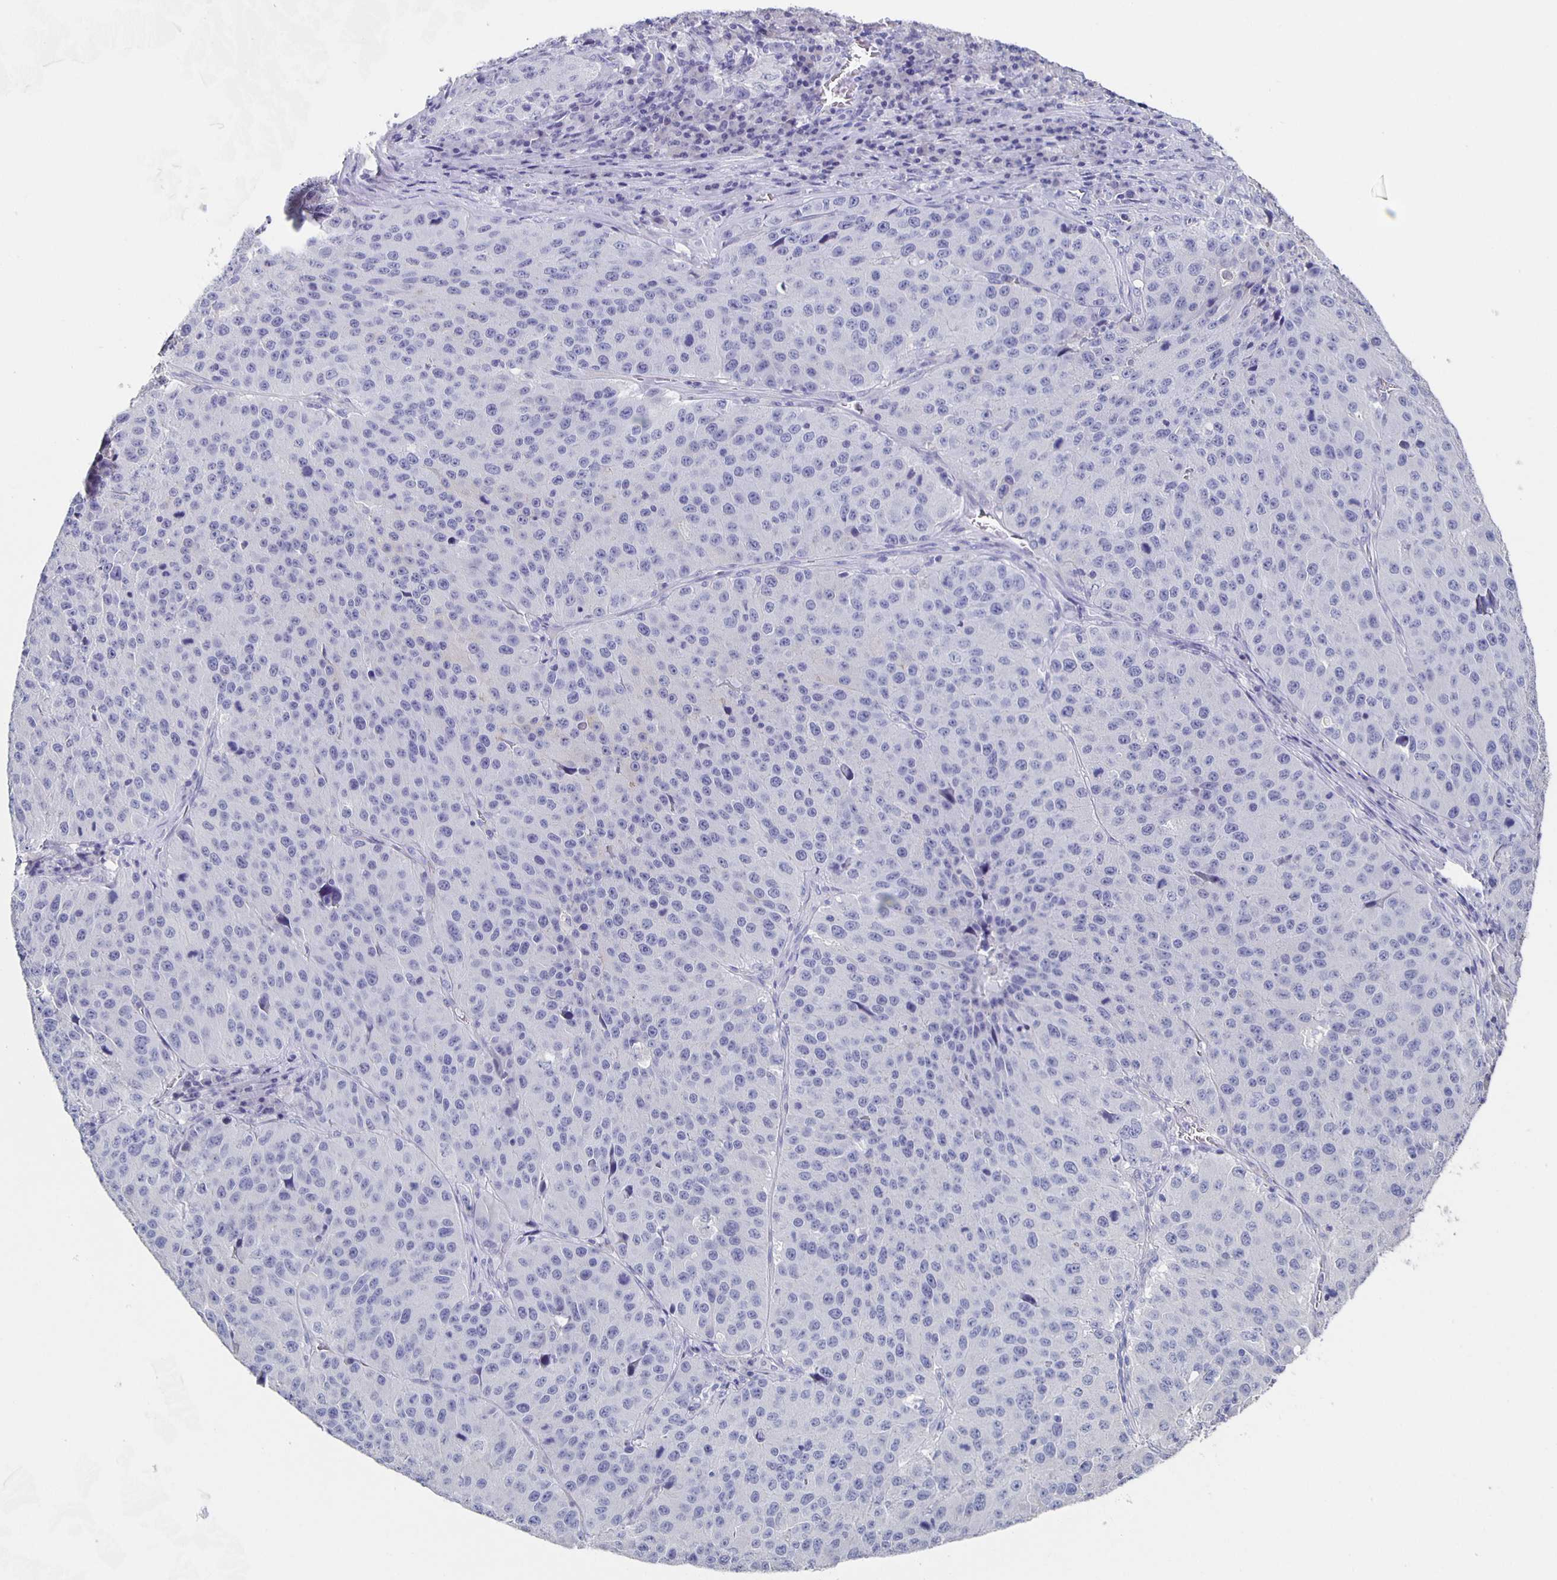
{"staining": {"intensity": "negative", "quantity": "none", "location": "none"}, "tissue": "stomach cancer", "cell_type": "Tumor cells", "image_type": "cancer", "snomed": [{"axis": "morphology", "description": "Adenocarcinoma, NOS"}, {"axis": "topography", "description": "Stomach"}], "caption": "Human adenocarcinoma (stomach) stained for a protein using IHC reveals no positivity in tumor cells.", "gene": "CACNA2D2", "patient": {"sex": "male", "age": 71}}